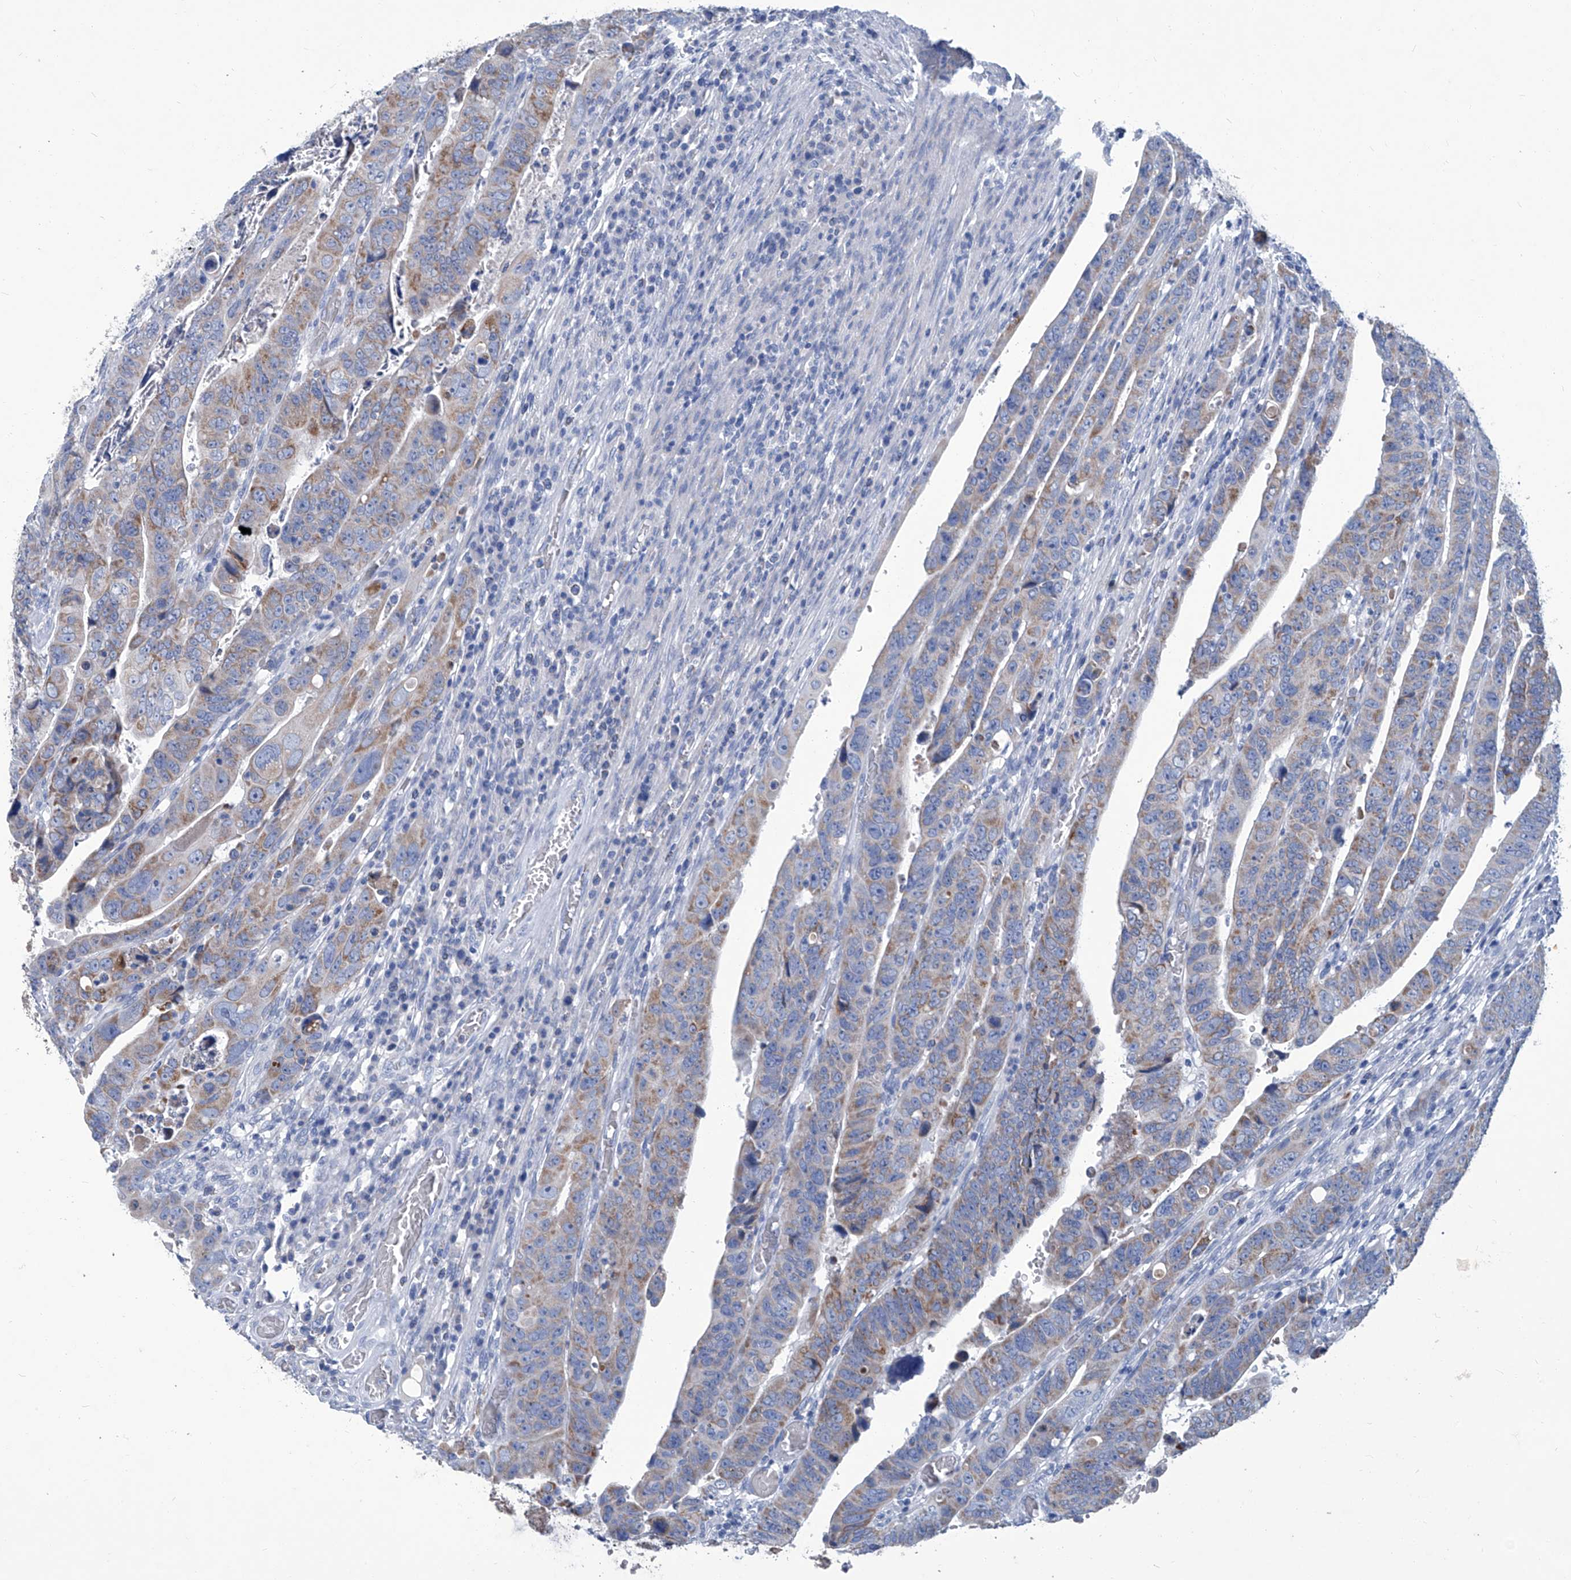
{"staining": {"intensity": "weak", "quantity": "25%-75%", "location": "cytoplasmic/membranous"}, "tissue": "colorectal cancer", "cell_type": "Tumor cells", "image_type": "cancer", "snomed": [{"axis": "morphology", "description": "Normal tissue, NOS"}, {"axis": "morphology", "description": "Adenocarcinoma, NOS"}, {"axis": "topography", "description": "Rectum"}], "caption": "The micrograph exhibits staining of adenocarcinoma (colorectal), revealing weak cytoplasmic/membranous protein positivity (brown color) within tumor cells.", "gene": "MTARC1", "patient": {"sex": "female", "age": 65}}